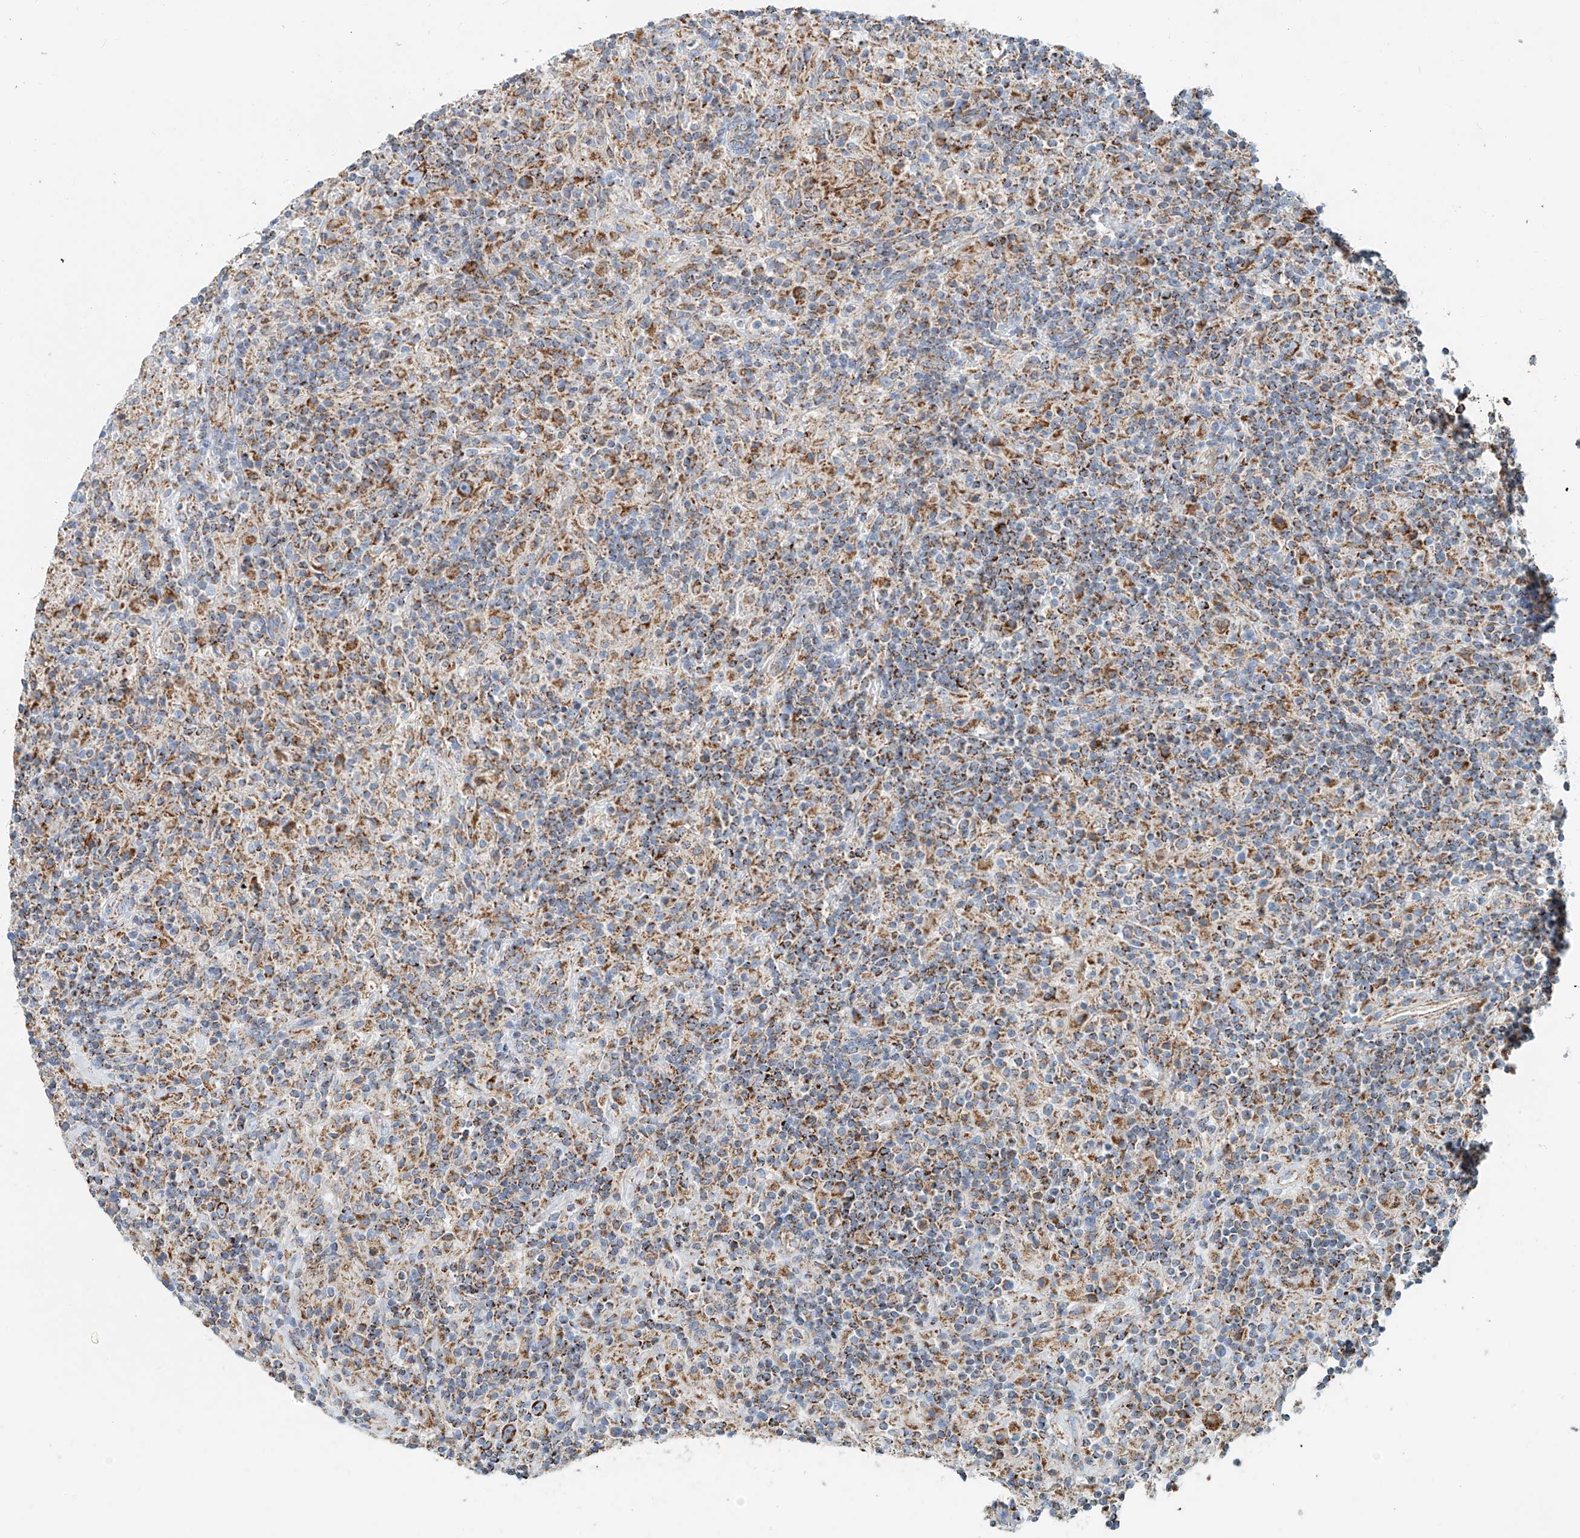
{"staining": {"intensity": "moderate", "quantity": ">75%", "location": "cytoplasmic/membranous"}, "tissue": "lymphoma", "cell_type": "Tumor cells", "image_type": "cancer", "snomed": [{"axis": "morphology", "description": "Hodgkin's disease, NOS"}, {"axis": "topography", "description": "Lymph node"}], "caption": "Human Hodgkin's disease stained for a protein (brown) reveals moderate cytoplasmic/membranous positive staining in approximately >75% of tumor cells.", "gene": "CARD10", "patient": {"sex": "male", "age": 70}}